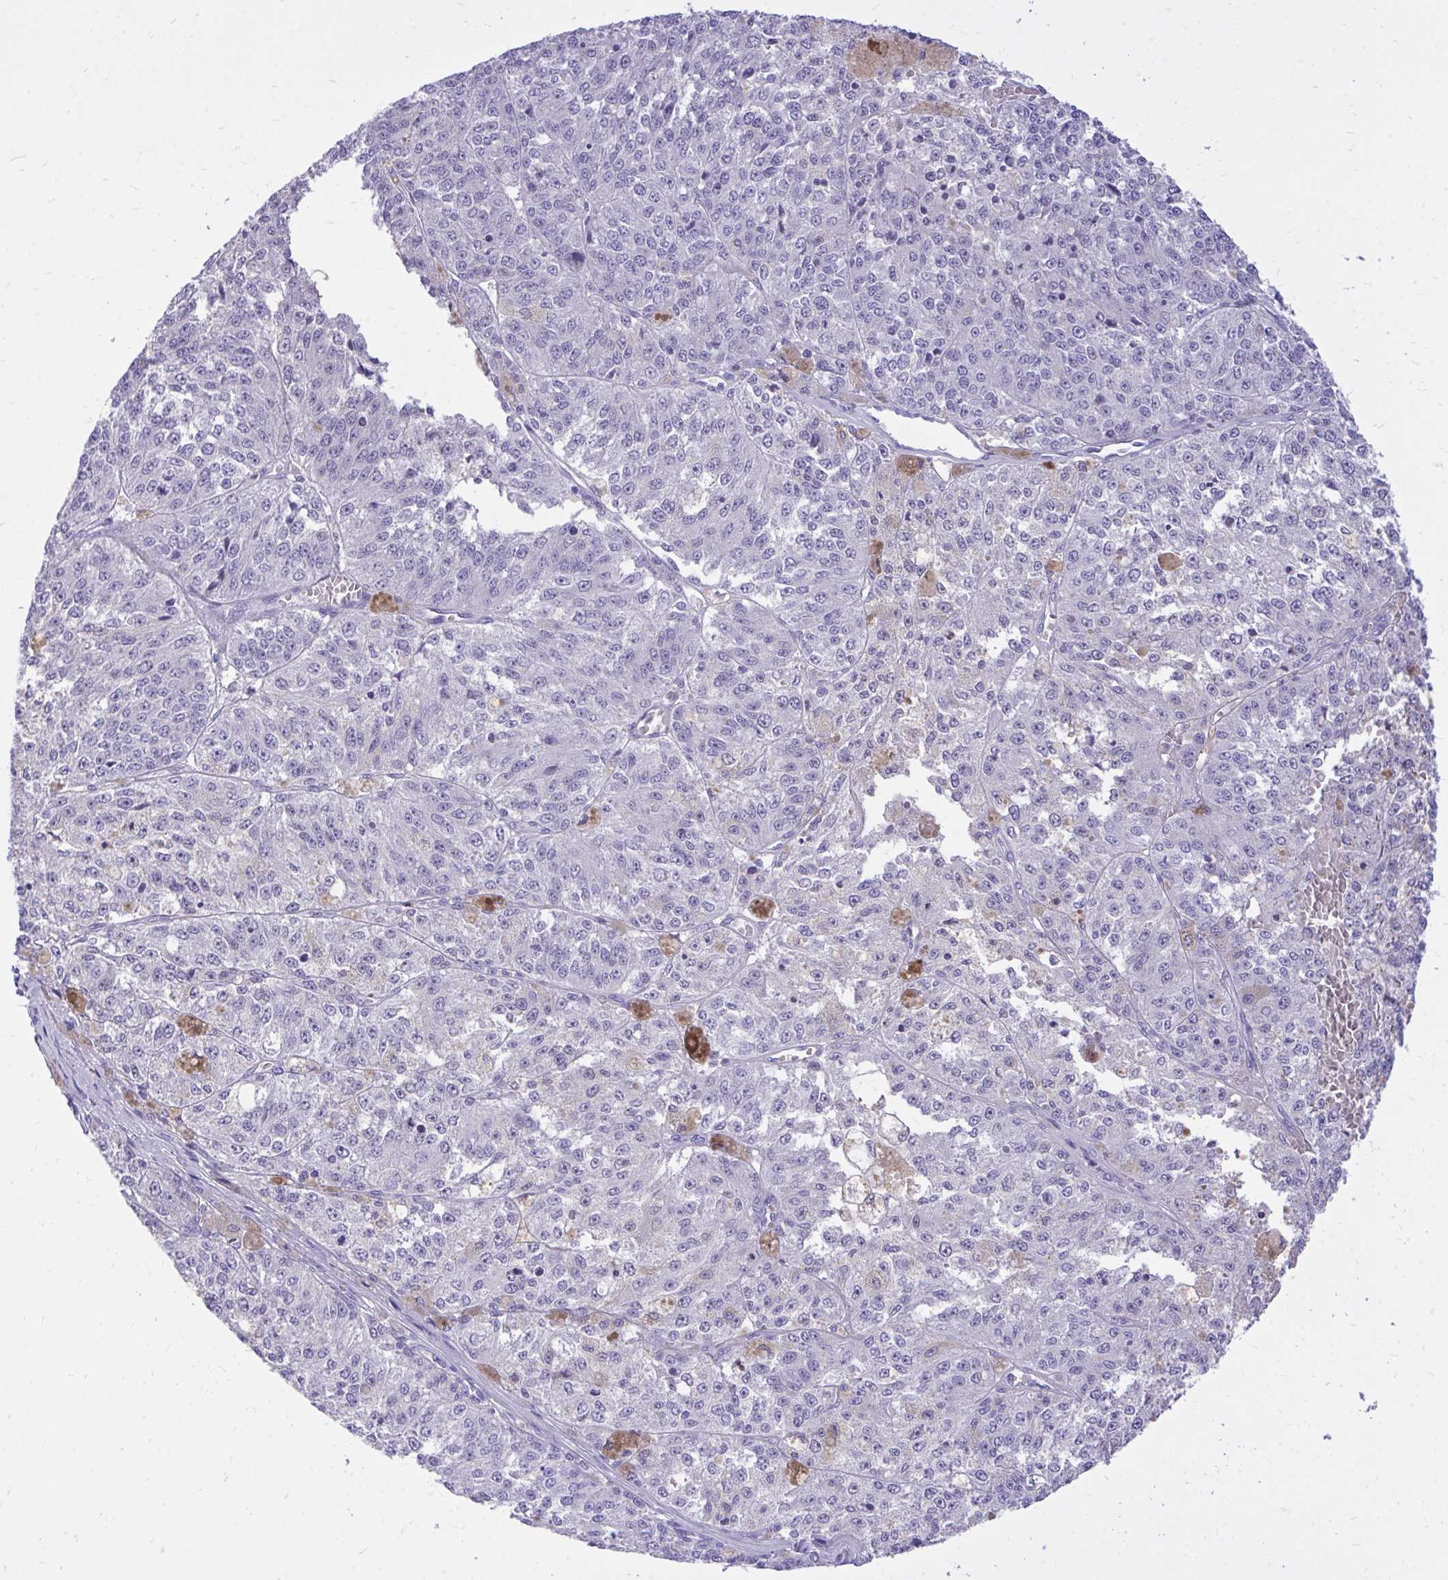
{"staining": {"intensity": "negative", "quantity": "none", "location": "none"}, "tissue": "melanoma", "cell_type": "Tumor cells", "image_type": "cancer", "snomed": [{"axis": "morphology", "description": "Malignant melanoma, Metastatic site"}, {"axis": "topography", "description": "Lymph node"}], "caption": "This is a photomicrograph of immunohistochemistry staining of malignant melanoma (metastatic site), which shows no positivity in tumor cells.", "gene": "MON1A", "patient": {"sex": "female", "age": 64}}